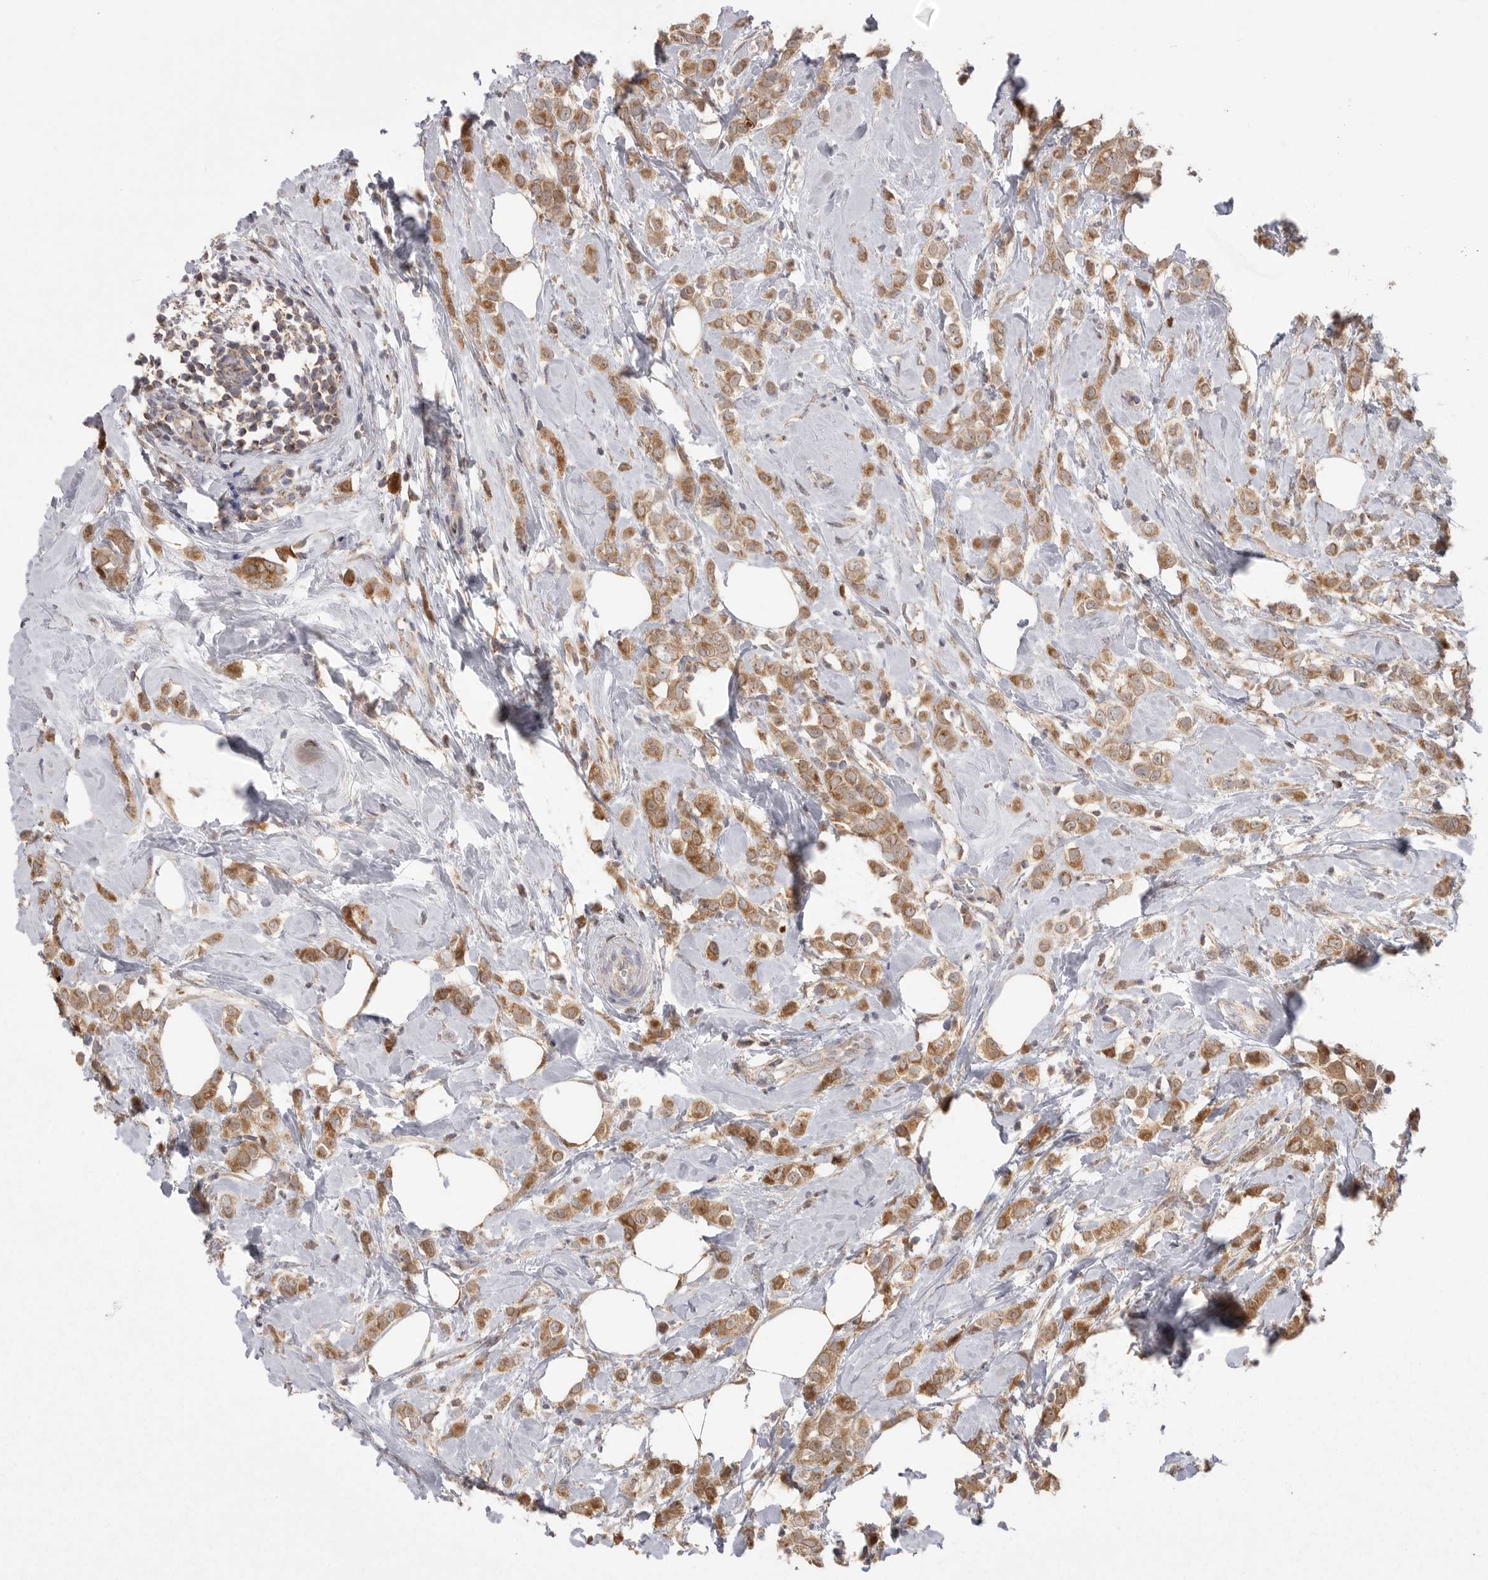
{"staining": {"intensity": "moderate", "quantity": ">75%", "location": "cytoplasmic/membranous"}, "tissue": "breast cancer", "cell_type": "Tumor cells", "image_type": "cancer", "snomed": [{"axis": "morphology", "description": "Lobular carcinoma"}, {"axis": "topography", "description": "Breast"}], "caption": "IHC of breast lobular carcinoma displays medium levels of moderate cytoplasmic/membranous staining in about >75% of tumor cells. (Brightfield microscopy of DAB IHC at high magnification).", "gene": "KYAT3", "patient": {"sex": "female", "age": 47}}